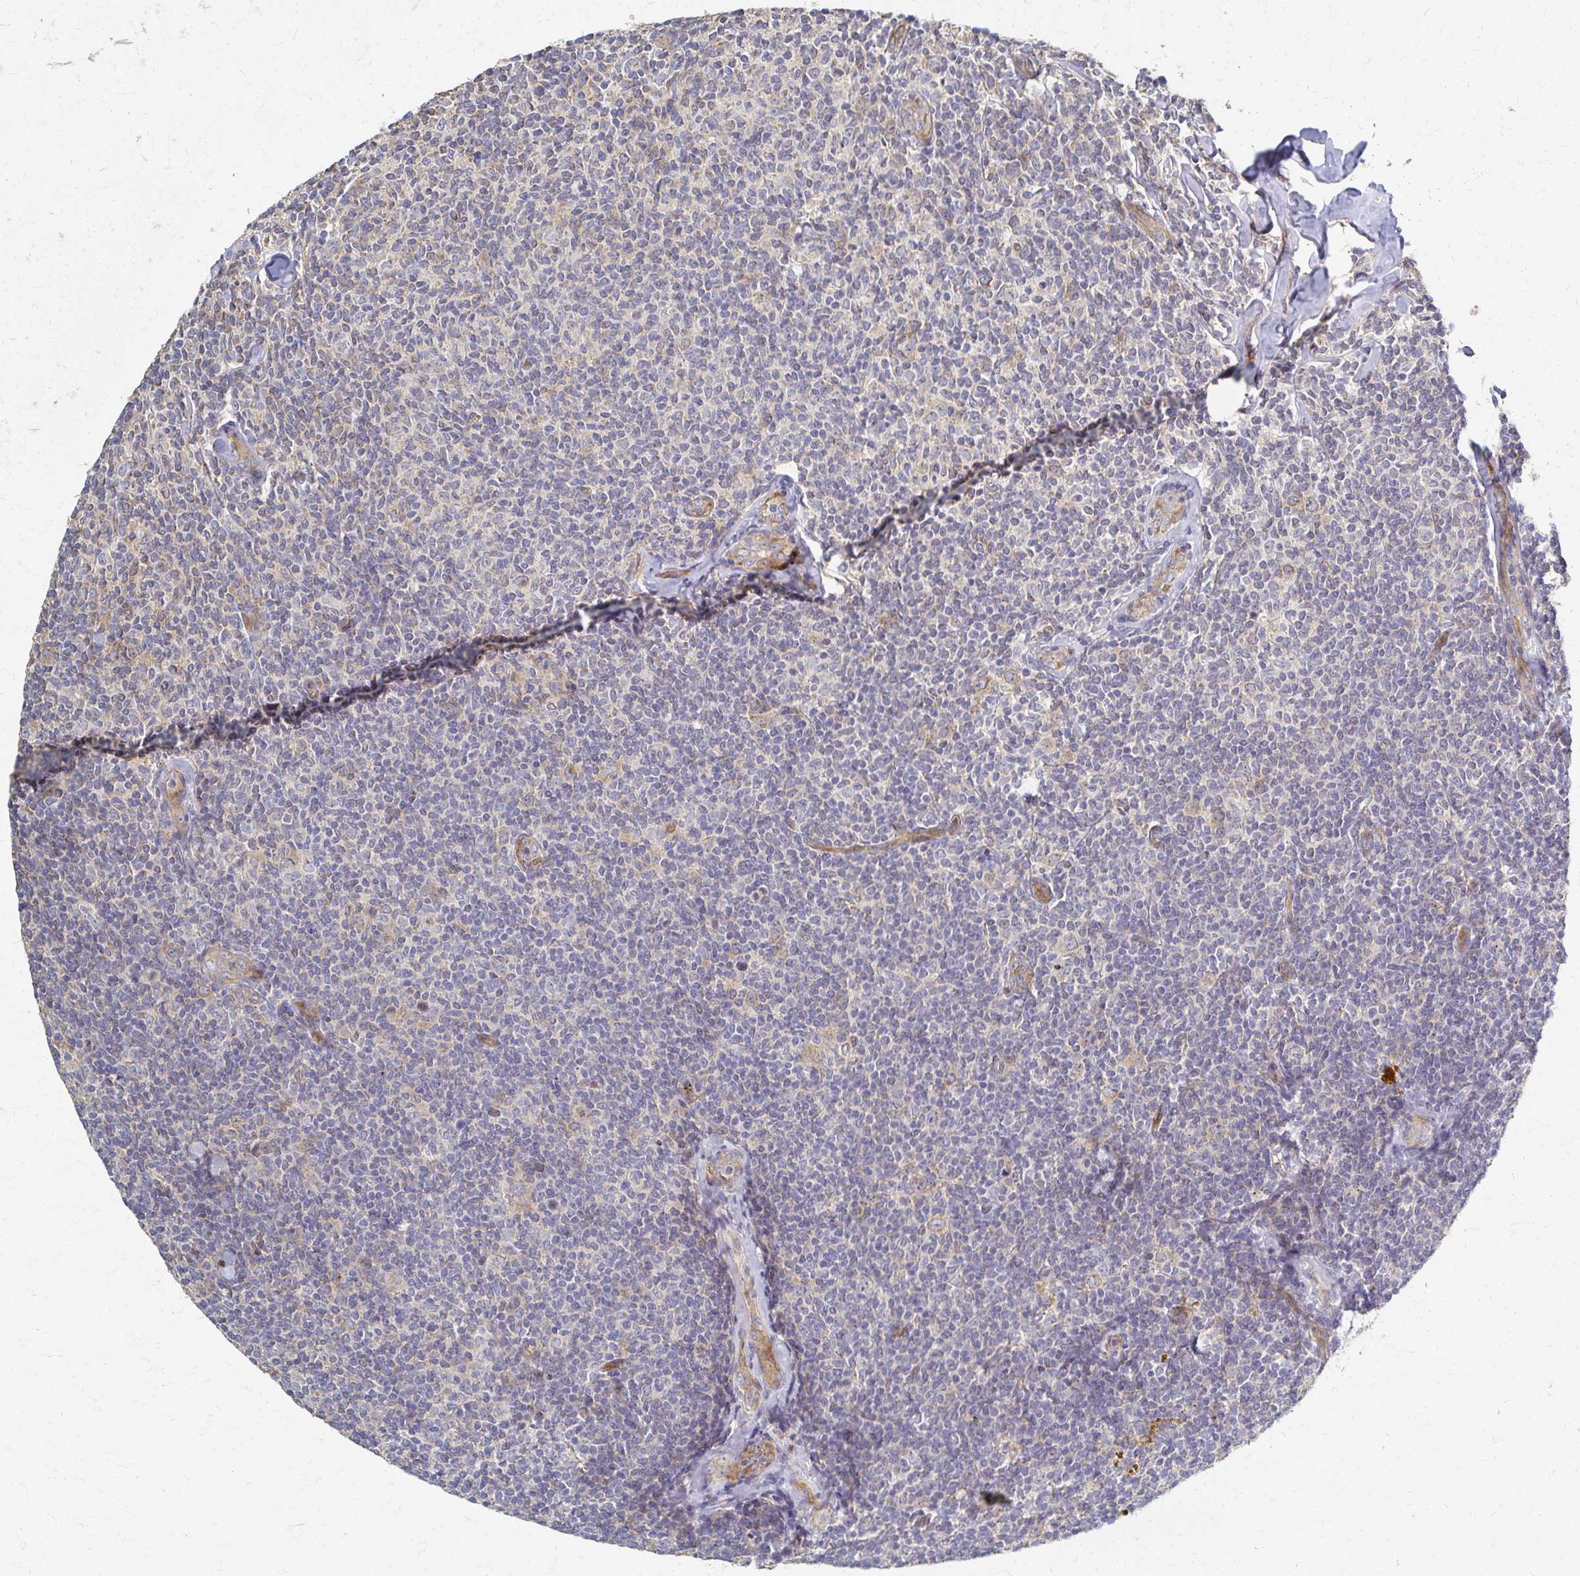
{"staining": {"intensity": "negative", "quantity": "none", "location": "none"}, "tissue": "lymphoma", "cell_type": "Tumor cells", "image_type": "cancer", "snomed": [{"axis": "morphology", "description": "Malignant lymphoma, non-Hodgkin's type, Low grade"}, {"axis": "topography", "description": "Lymph node"}], "caption": "Image shows no protein staining in tumor cells of low-grade malignant lymphoma, non-Hodgkin's type tissue.", "gene": "SKA2", "patient": {"sex": "female", "age": 56}}